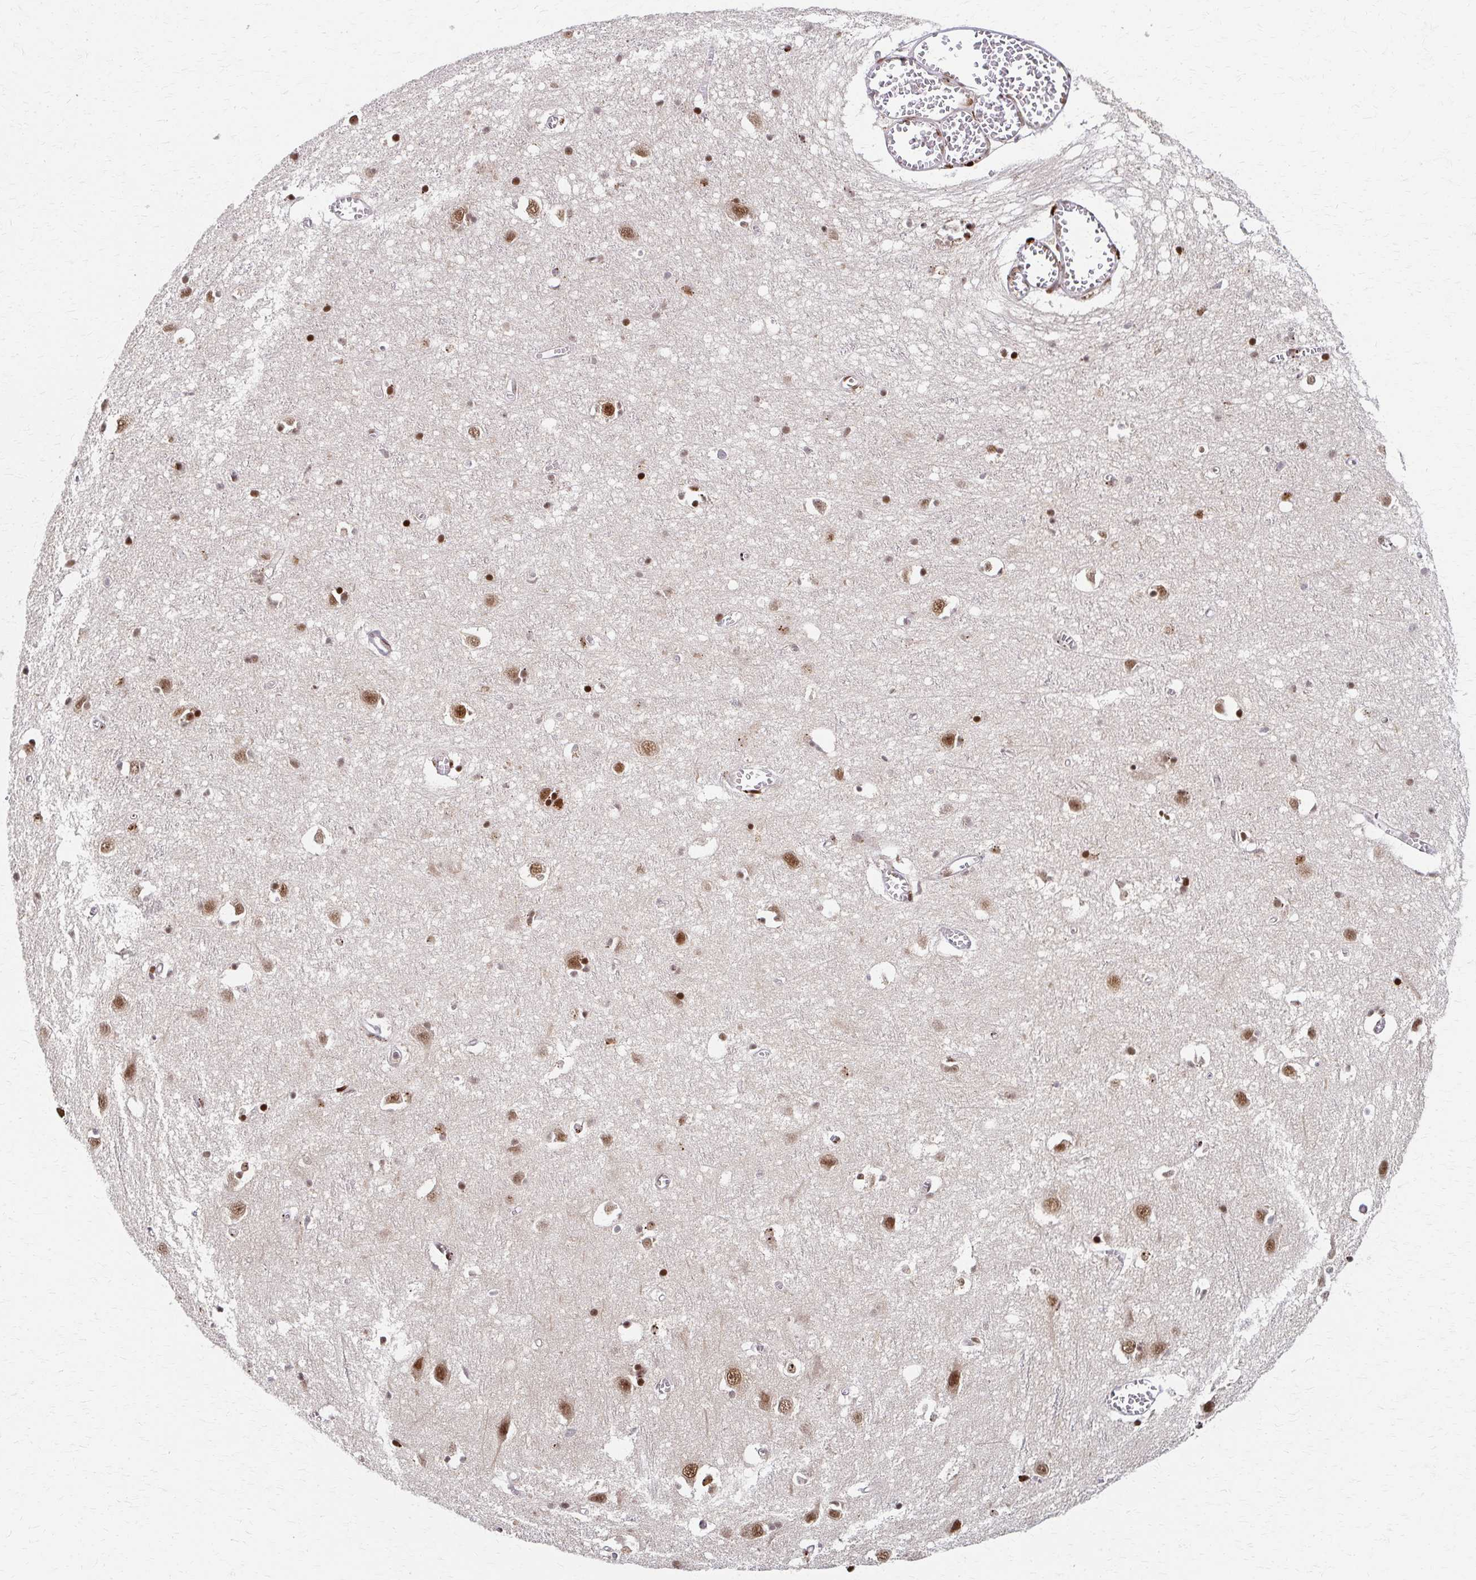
{"staining": {"intensity": "moderate", "quantity": ">75%", "location": "nuclear"}, "tissue": "cerebral cortex", "cell_type": "Endothelial cells", "image_type": "normal", "snomed": [{"axis": "morphology", "description": "Normal tissue, NOS"}, {"axis": "topography", "description": "Cerebral cortex"}], "caption": "IHC (DAB) staining of unremarkable cerebral cortex demonstrates moderate nuclear protein expression in approximately >75% of endothelial cells.", "gene": "PSMD7", "patient": {"sex": "male", "age": 70}}